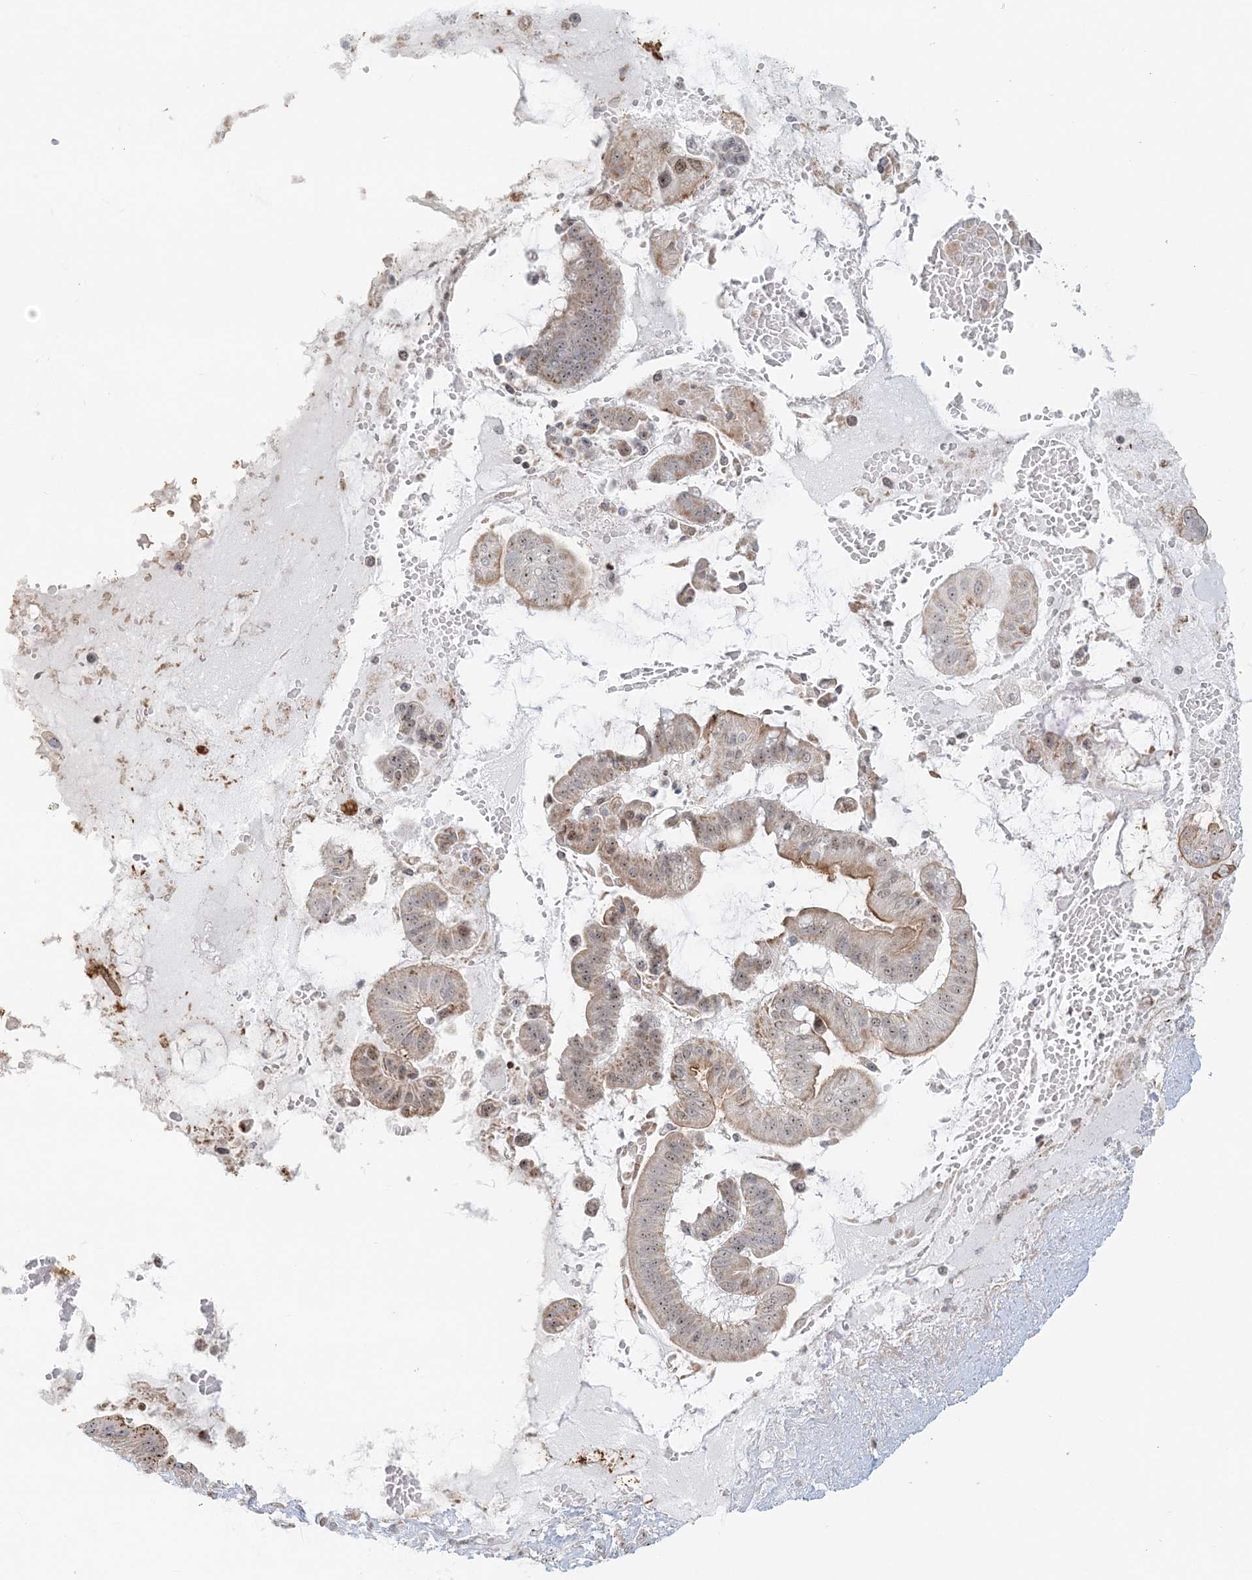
{"staining": {"intensity": "moderate", "quantity": ">75%", "location": "nuclear"}, "tissue": "pancreatic cancer", "cell_type": "Tumor cells", "image_type": "cancer", "snomed": [{"axis": "morphology", "description": "Inflammation, NOS"}, {"axis": "morphology", "description": "Adenocarcinoma, NOS"}, {"axis": "topography", "description": "Pancreas"}], "caption": "Brown immunohistochemical staining in pancreatic adenocarcinoma shows moderate nuclear expression in approximately >75% of tumor cells.", "gene": "UBE2F", "patient": {"sex": "female", "age": 56}}